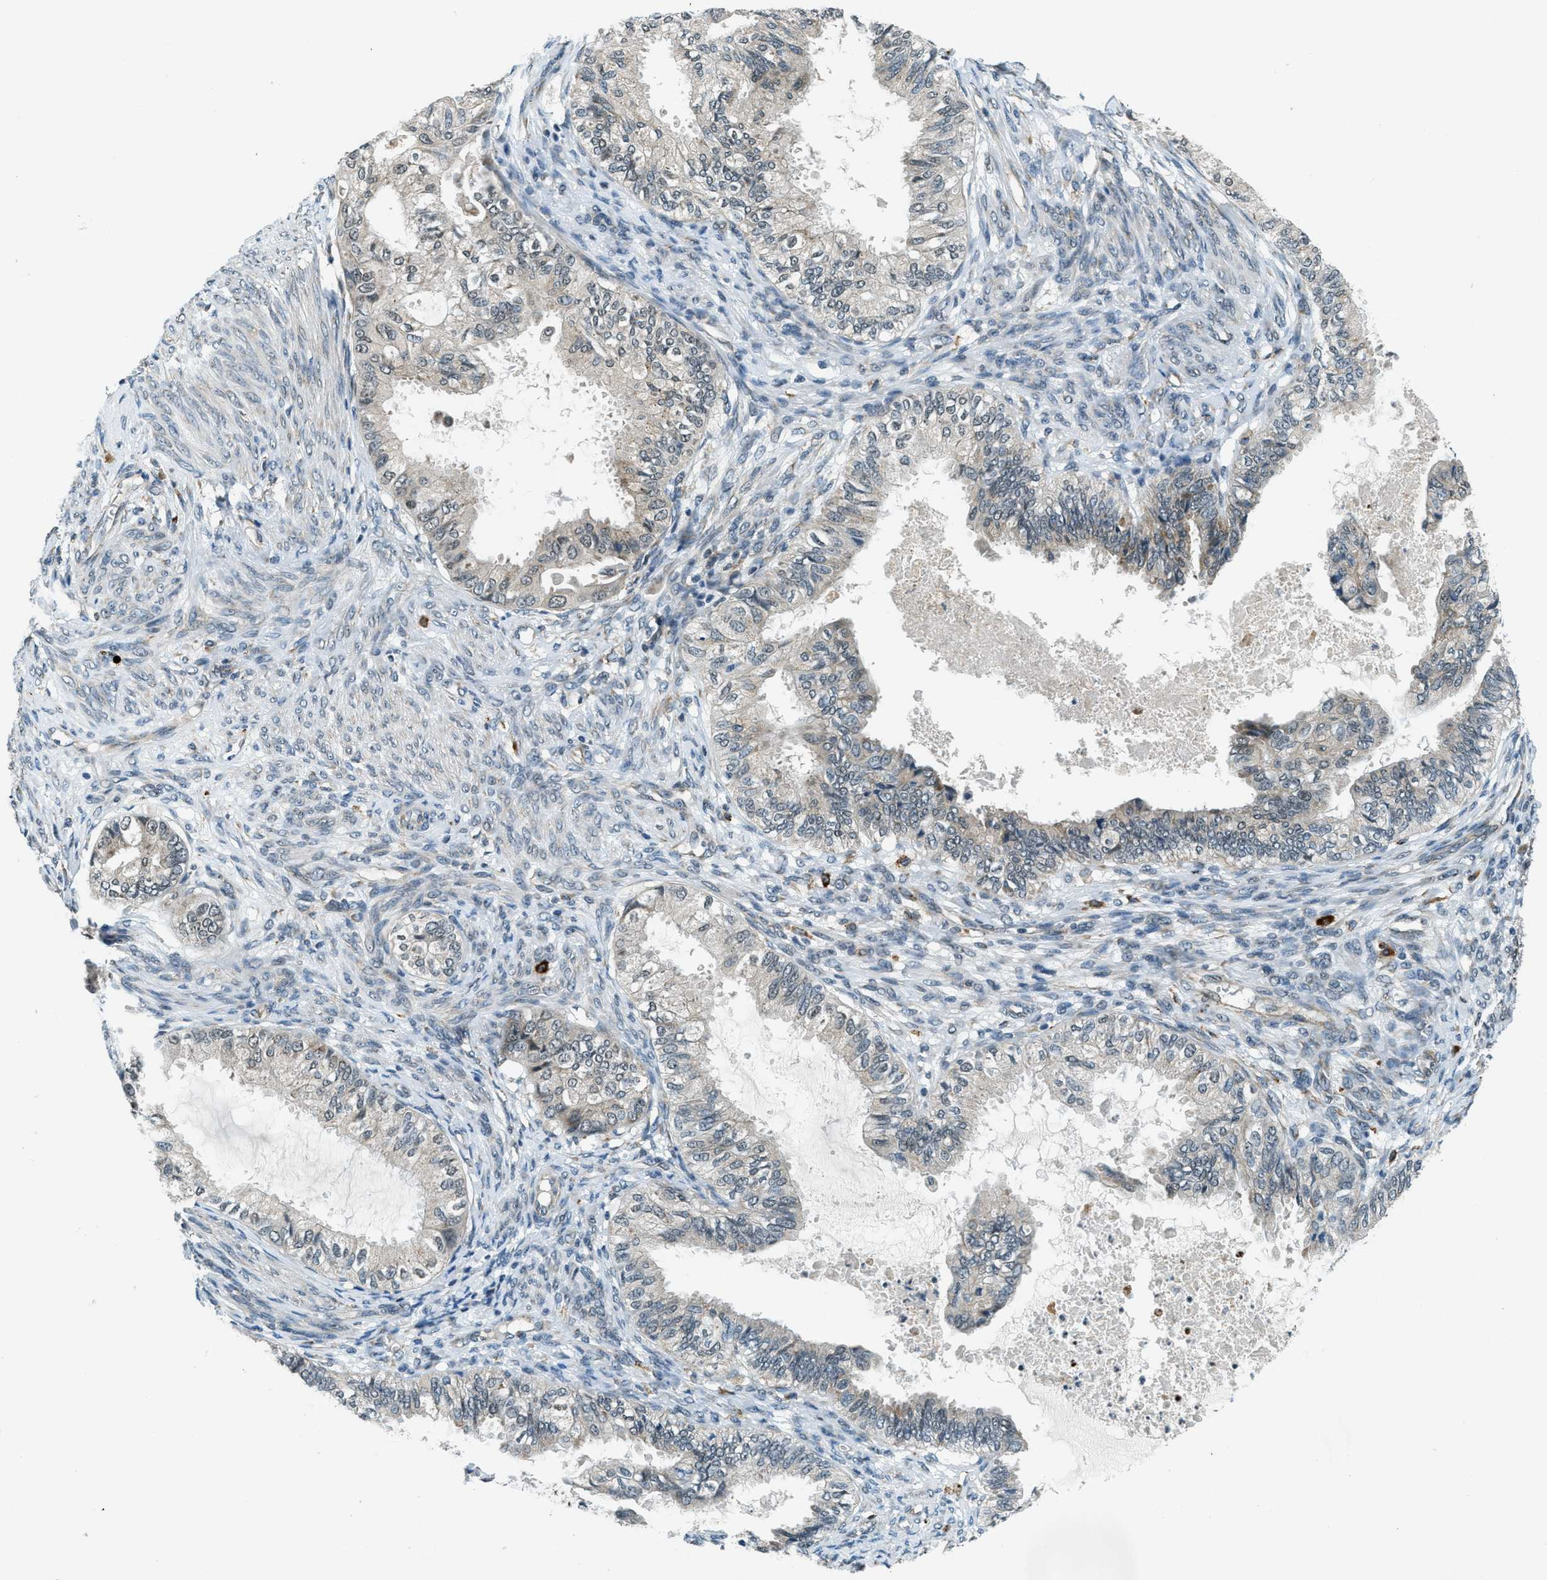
{"staining": {"intensity": "negative", "quantity": "none", "location": "none"}, "tissue": "cervical cancer", "cell_type": "Tumor cells", "image_type": "cancer", "snomed": [{"axis": "morphology", "description": "Normal tissue, NOS"}, {"axis": "morphology", "description": "Adenocarcinoma, NOS"}, {"axis": "topography", "description": "Cervix"}, {"axis": "topography", "description": "Endometrium"}], "caption": "High power microscopy micrograph of an immunohistochemistry photomicrograph of cervical cancer, revealing no significant positivity in tumor cells.", "gene": "GINM1", "patient": {"sex": "female", "age": 86}}